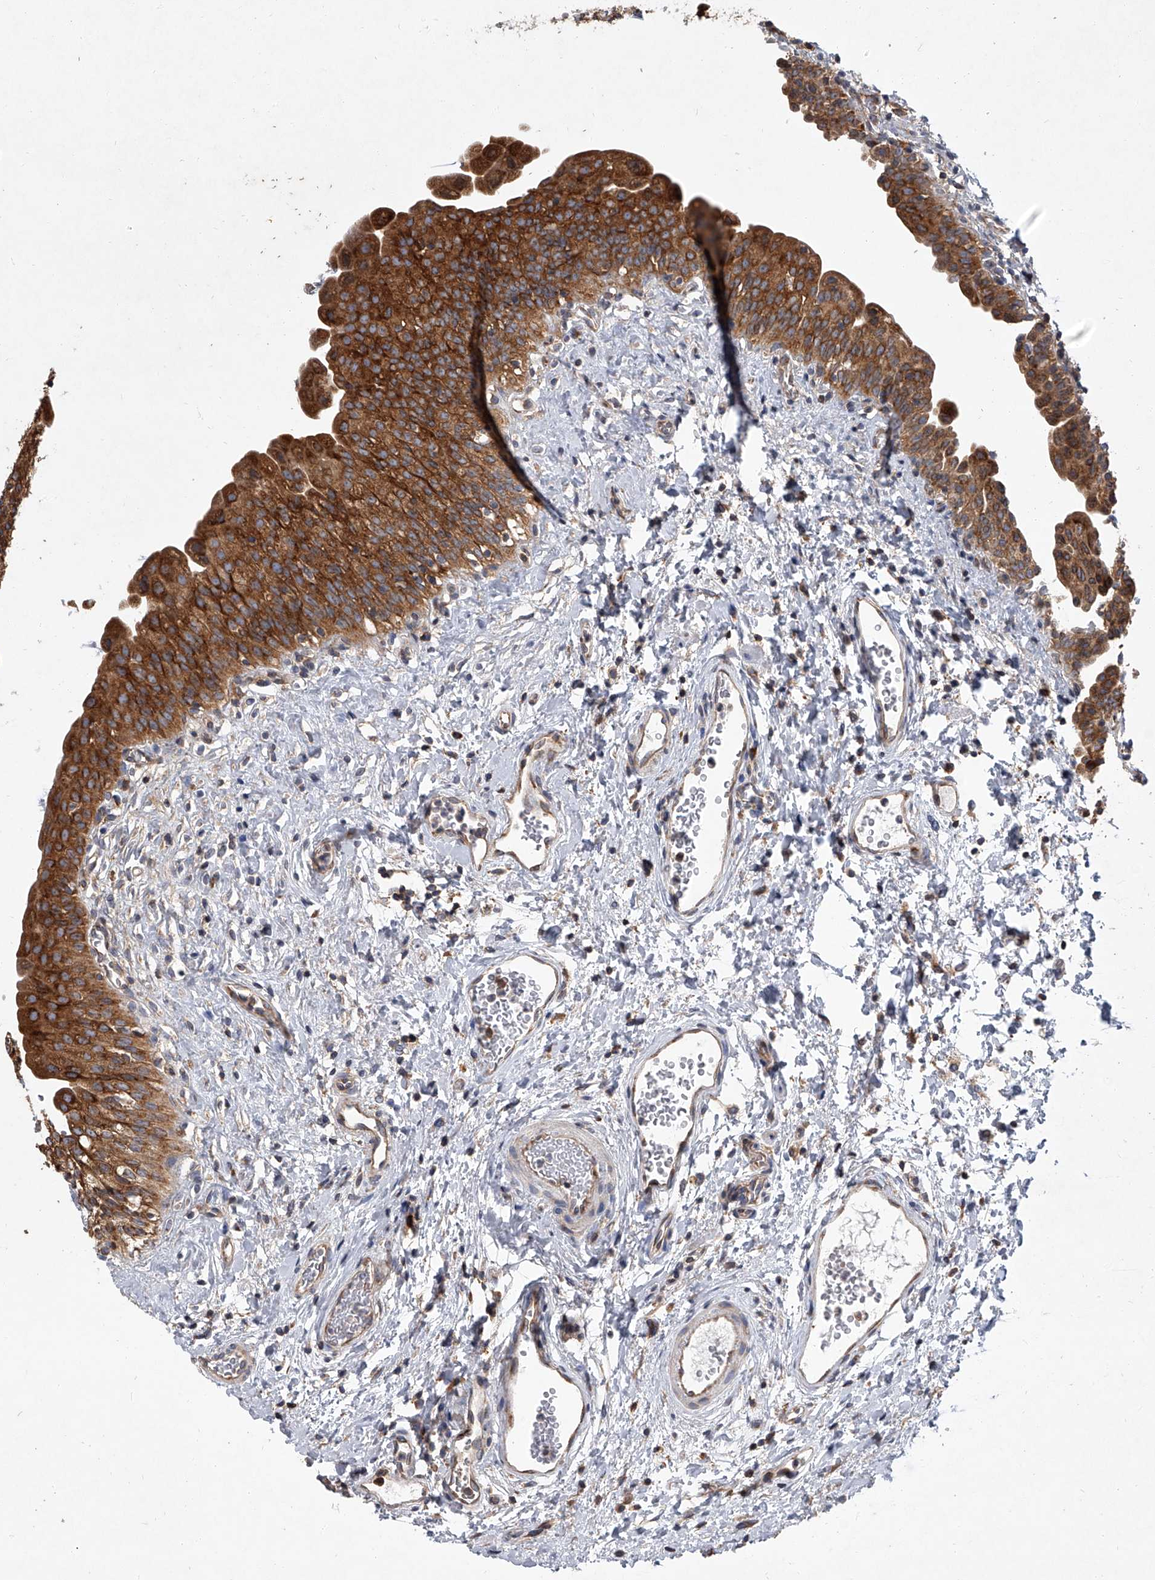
{"staining": {"intensity": "strong", "quantity": ">75%", "location": "cytoplasmic/membranous"}, "tissue": "urinary bladder", "cell_type": "Urothelial cells", "image_type": "normal", "snomed": [{"axis": "morphology", "description": "Normal tissue, NOS"}, {"axis": "topography", "description": "Urinary bladder"}], "caption": "Immunohistochemical staining of unremarkable human urinary bladder demonstrates >75% levels of strong cytoplasmic/membranous protein positivity in about >75% of urothelial cells.", "gene": "EIF2S2", "patient": {"sex": "male", "age": 51}}